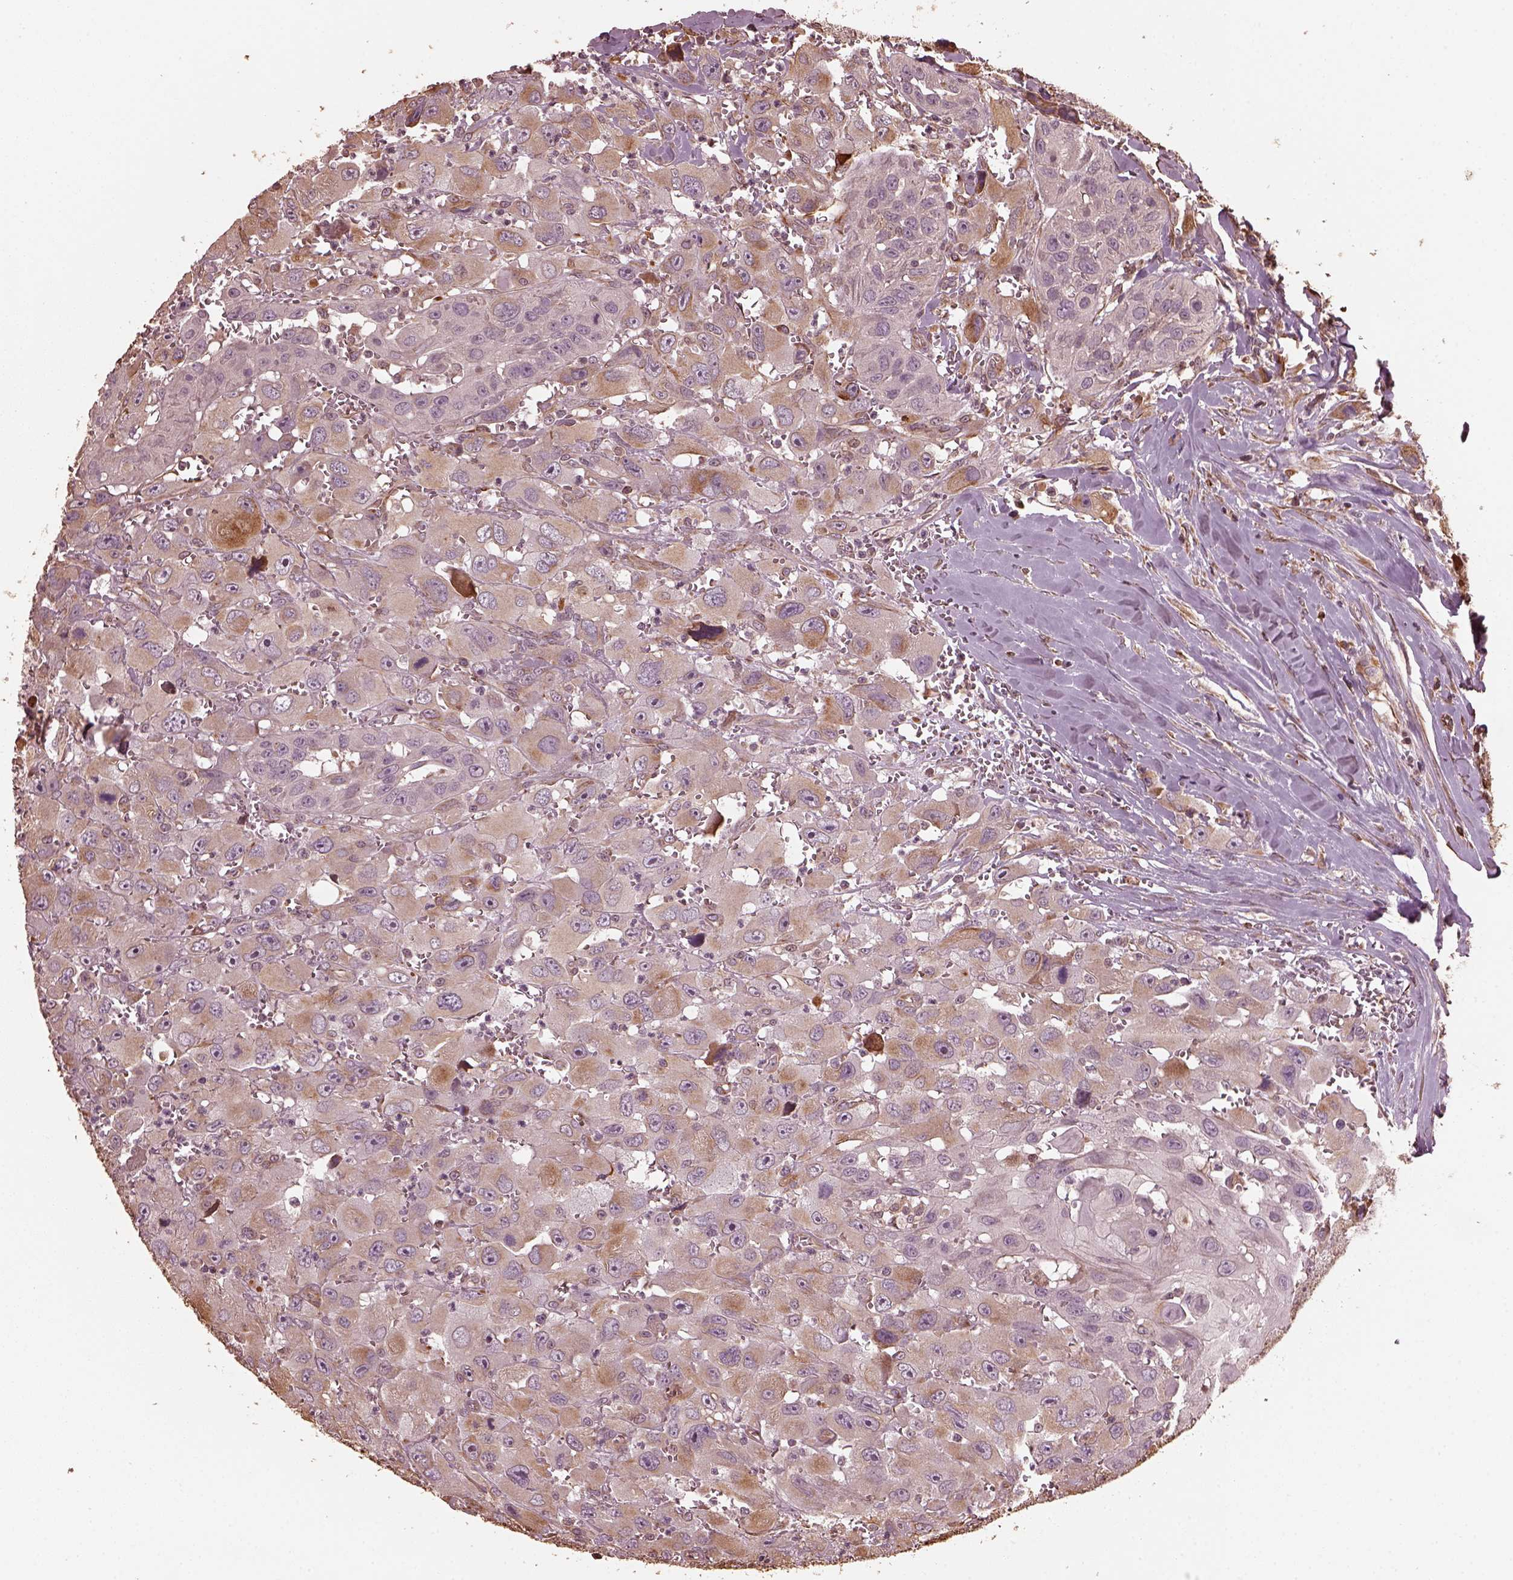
{"staining": {"intensity": "moderate", "quantity": "25%-75%", "location": "cytoplasmic/membranous"}, "tissue": "head and neck cancer", "cell_type": "Tumor cells", "image_type": "cancer", "snomed": [{"axis": "morphology", "description": "Squamous cell carcinoma, NOS"}, {"axis": "morphology", "description": "Squamous cell carcinoma, metastatic, NOS"}, {"axis": "topography", "description": "Oral tissue"}, {"axis": "topography", "description": "Head-Neck"}], "caption": "Moderate cytoplasmic/membranous positivity for a protein is seen in approximately 25%-75% of tumor cells of metastatic squamous cell carcinoma (head and neck) using IHC.", "gene": "GTPBP1", "patient": {"sex": "female", "age": 85}}